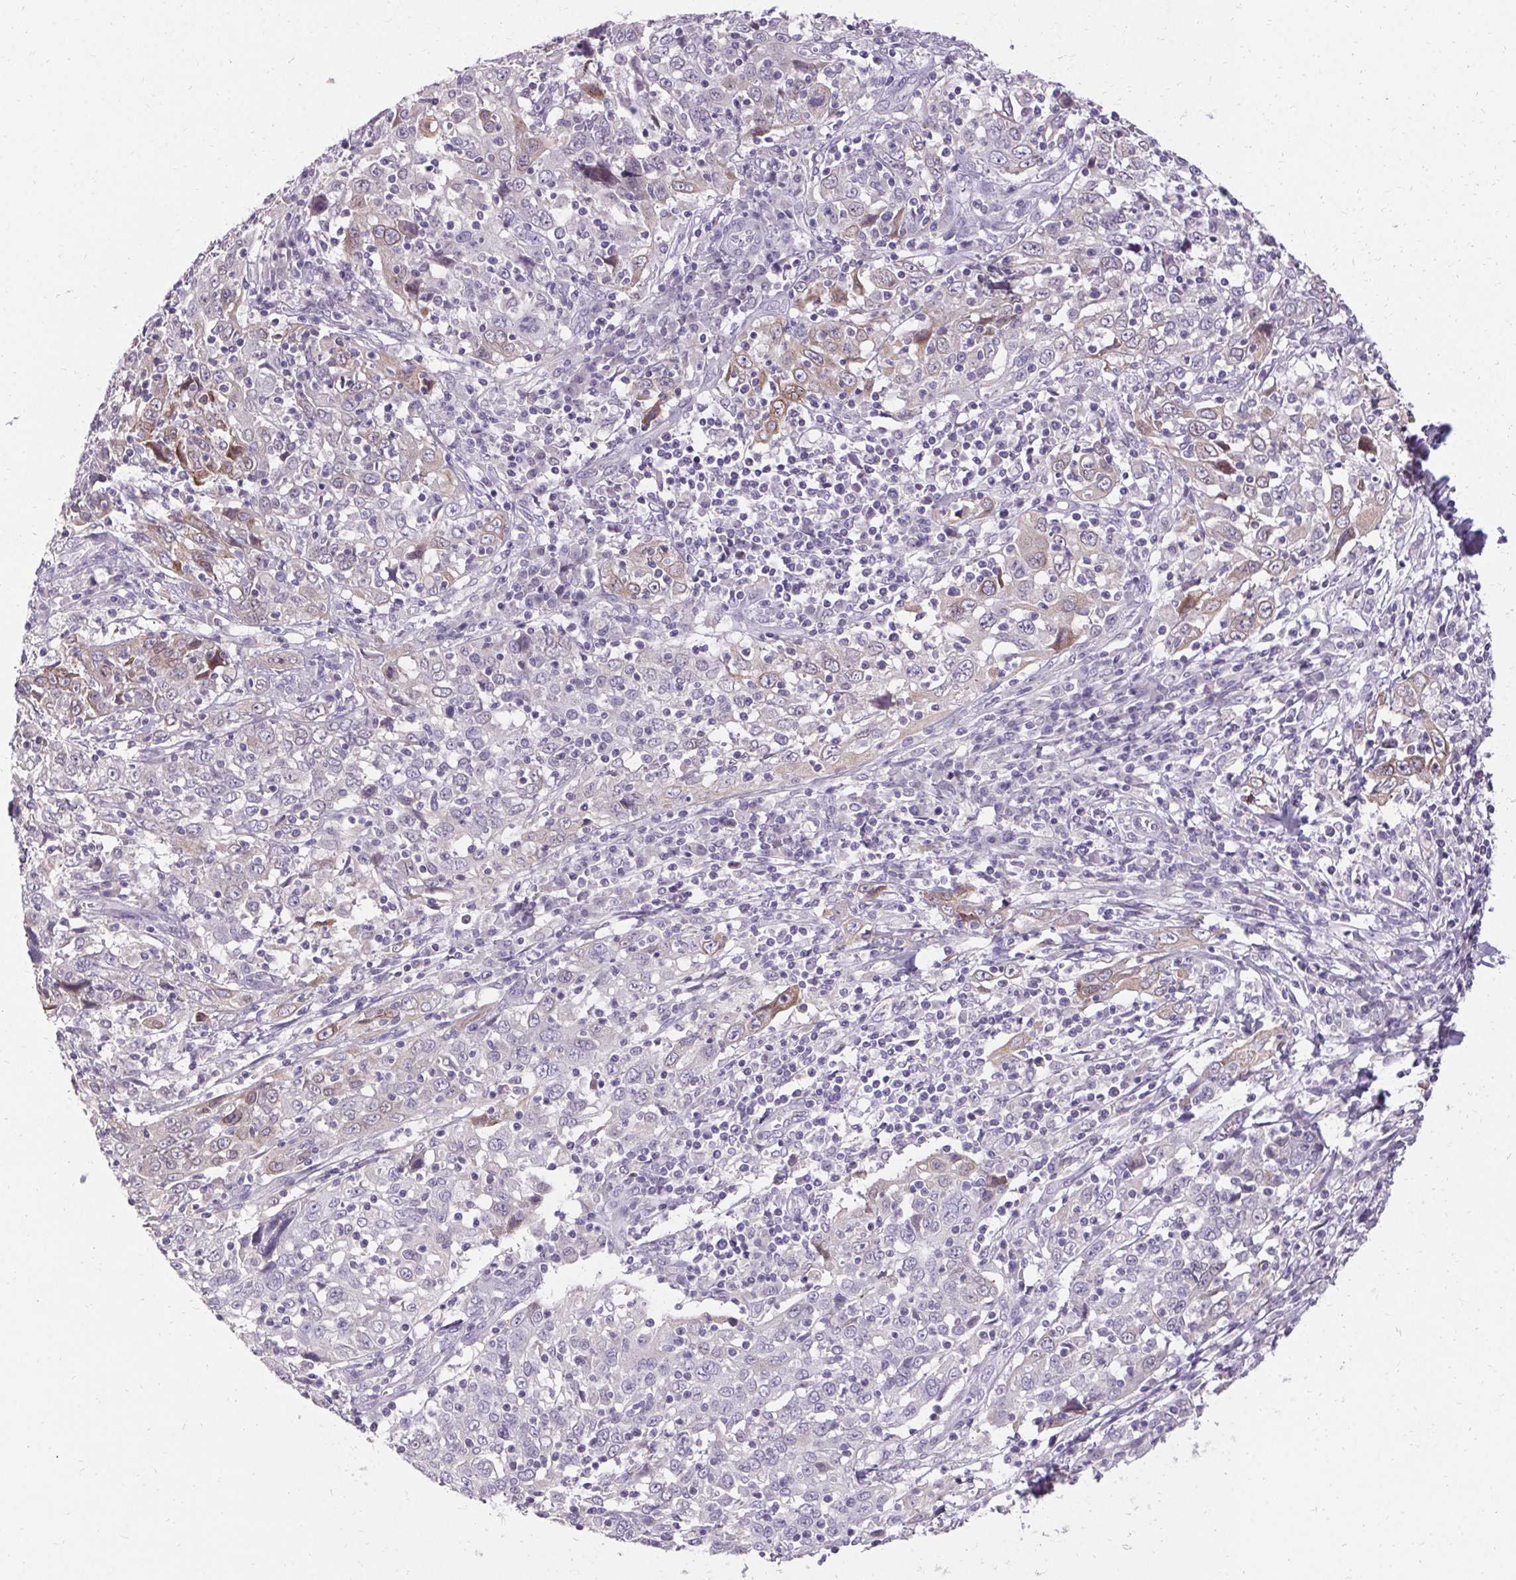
{"staining": {"intensity": "weak", "quantity": "<25%", "location": "cytoplasmic/membranous"}, "tissue": "cervical cancer", "cell_type": "Tumor cells", "image_type": "cancer", "snomed": [{"axis": "morphology", "description": "Squamous cell carcinoma, NOS"}, {"axis": "topography", "description": "Cervix"}], "caption": "There is no significant expression in tumor cells of cervical cancer.", "gene": "HSD17B3", "patient": {"sex": "female", "age": 46}}